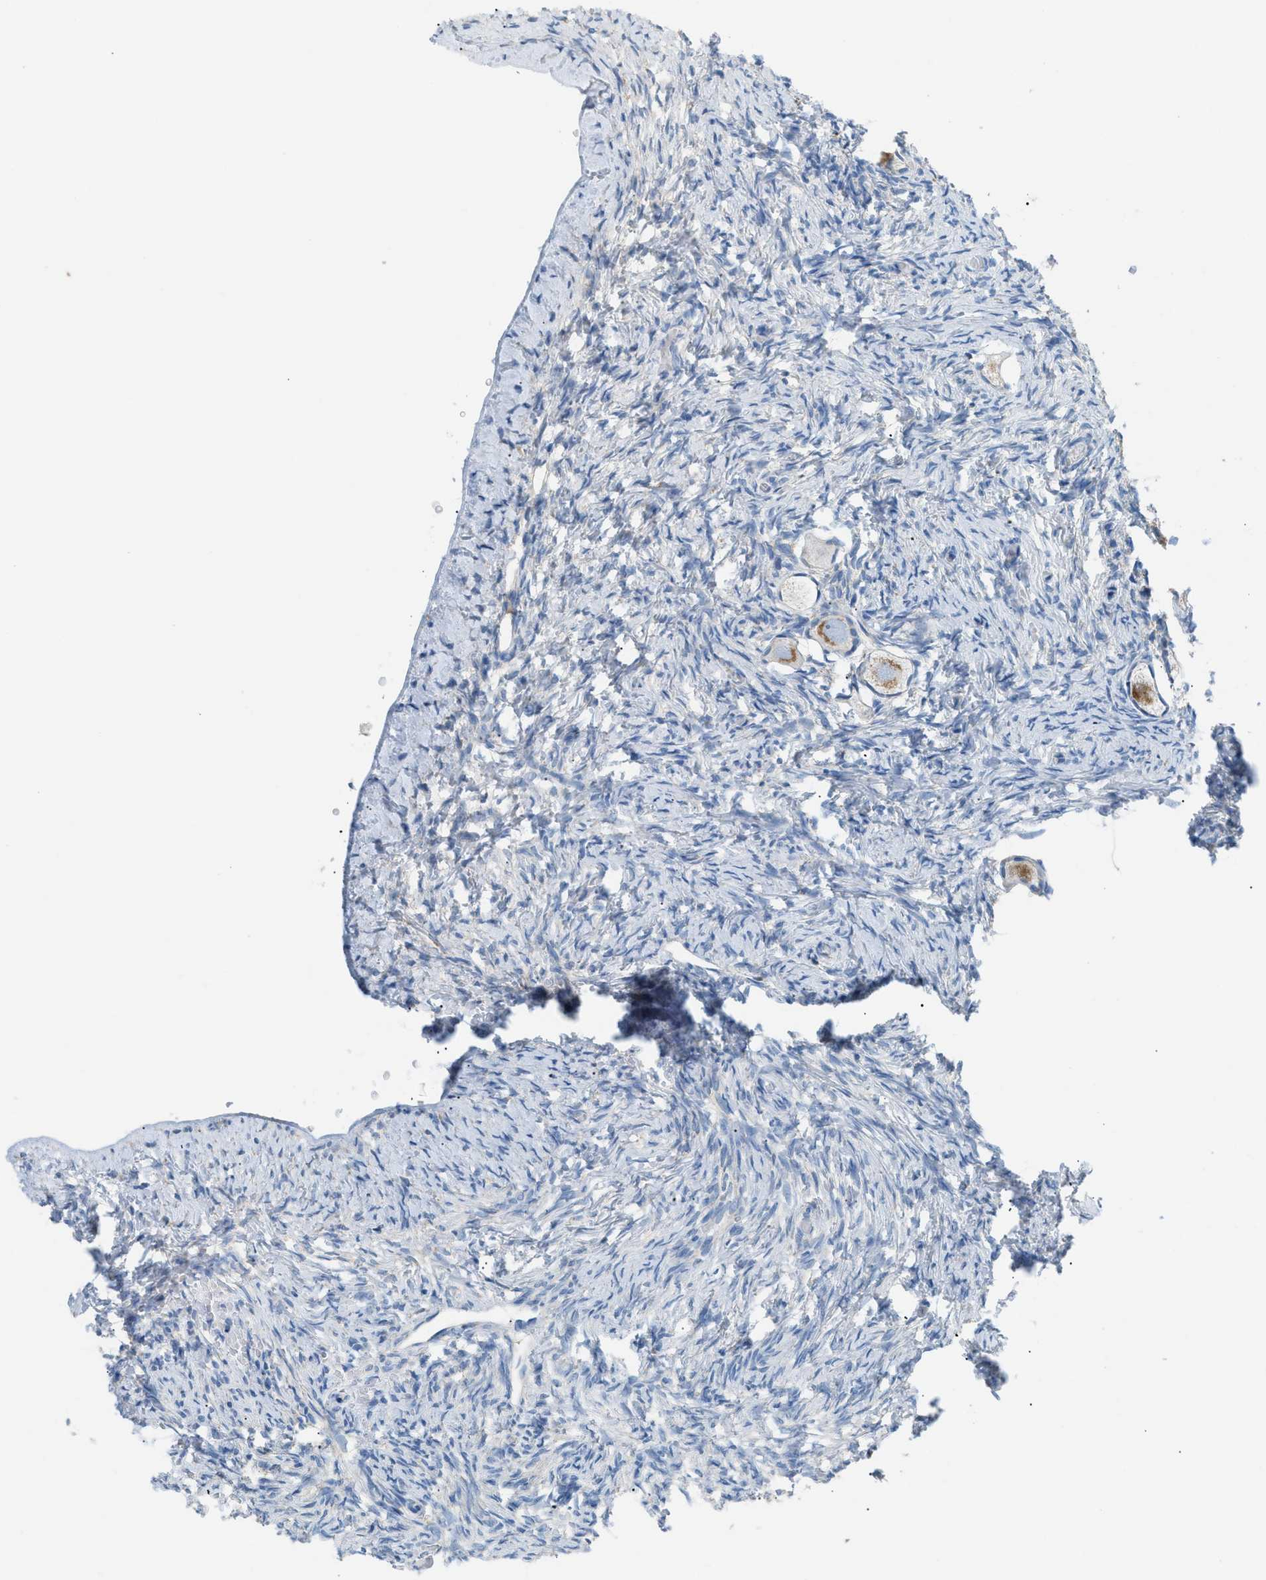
{"staining": {"intensity": "moderate", "quantity": ">75%", "location": "cytoplasmic/membranous"}, "tissue": "ovary", "cell_type": "Follicle cells", "image_type": "normal", "snomed": [{"axis": "morphology", "description": "Normal tissue, NOS"}, {"axis": "topography", "description": "Ovary"}], "caption": "Brown immunohistochemical staining in normal ovary demonstrates moderate cytoplasmic/membranous staining in about >75% of follicle cells.", "gene": "ILDR1", "patient": {"sex": "female", "age": 27}}